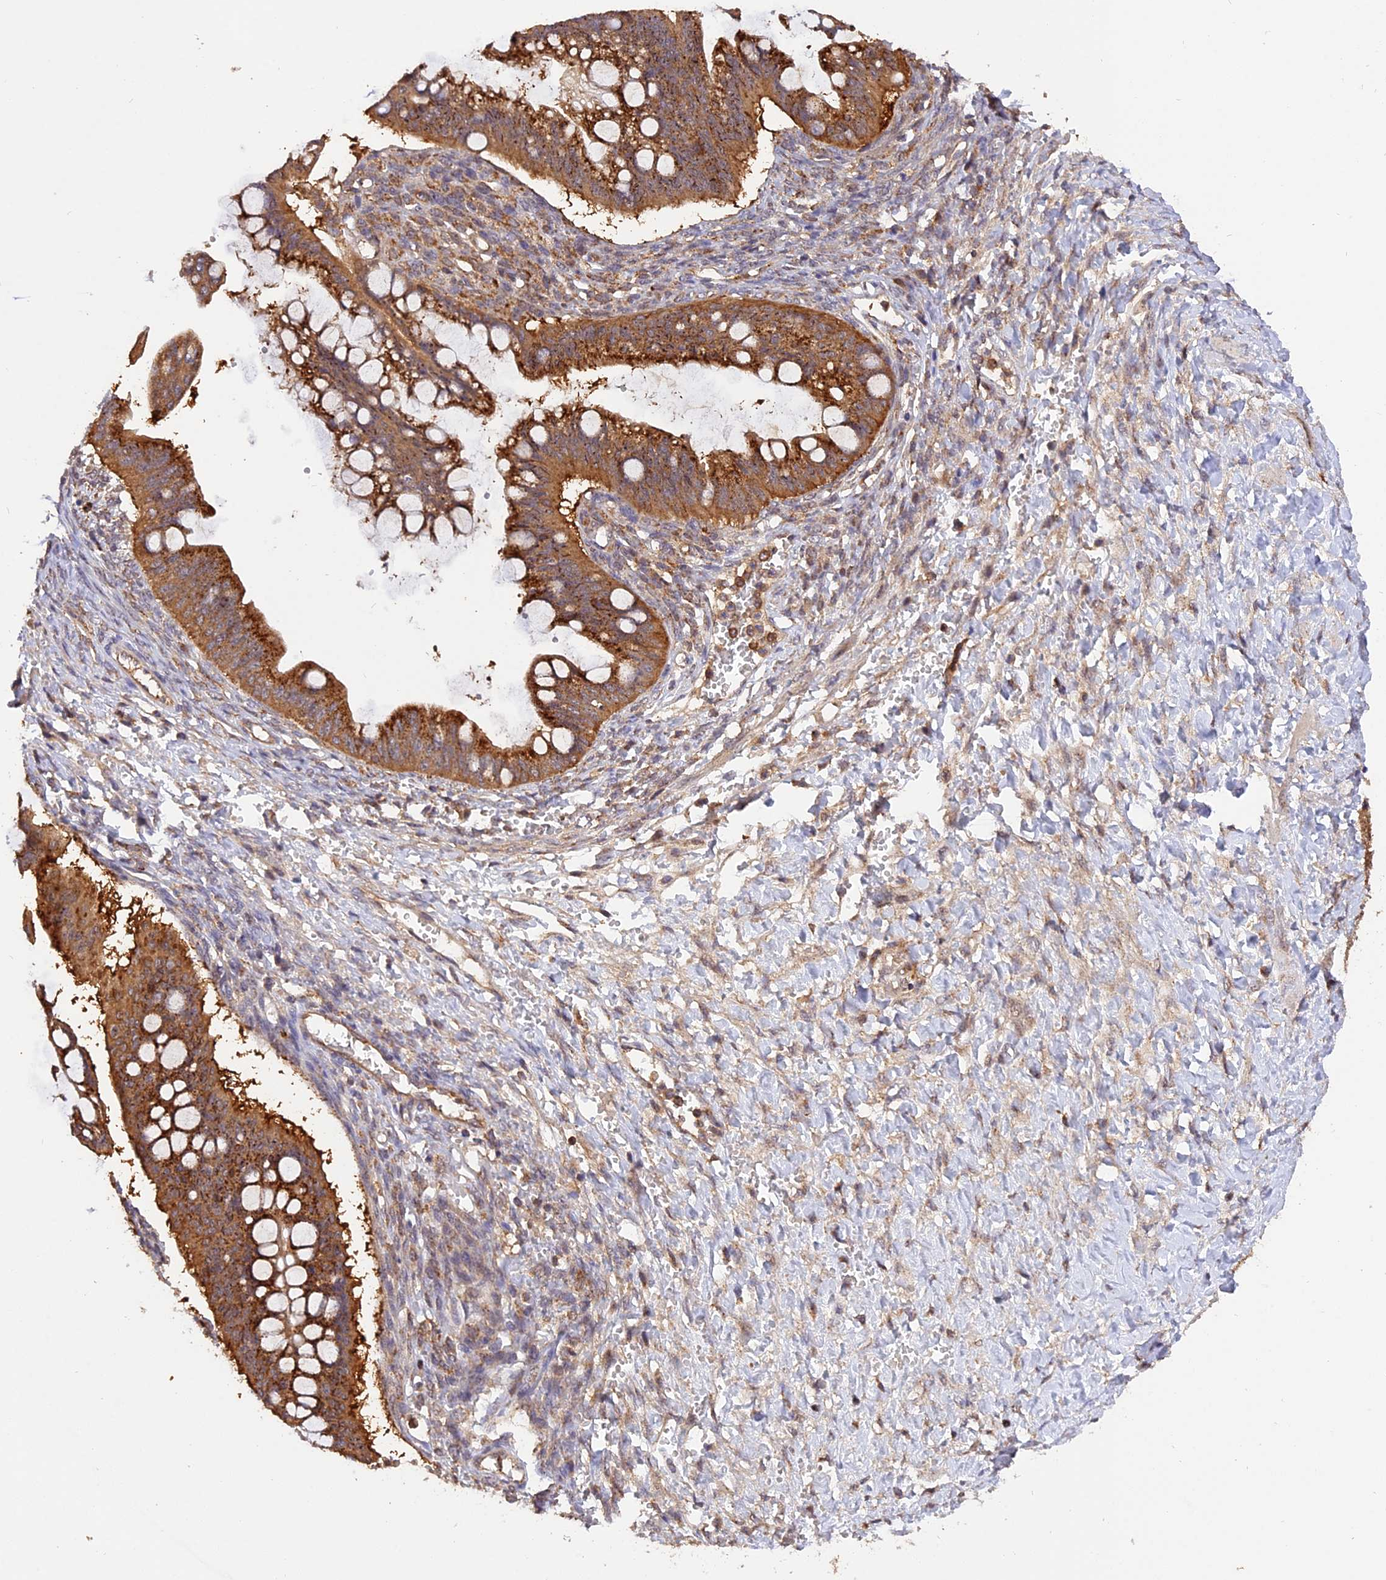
{"staining": {"intensity": "moderate", "quantity": ">75%", "location": "cytoplasmic/membranous"}, "tissue": "ovarian cancer", "cell_type": "Tumor cells", "image_type": "cancer", "snomed": [{"axis": "morphology", "description": "Cystadenocarcinoma, mucinous, NOS"}, {"axis": "topography", "description": "Ovary"}], "caption": "Ovarian mucinous cystadenocarcinoma stained with a brown dye exhibits moderate cytoplasmic/membranous positive positivity in about >75% of tumor cells.", "gene": "PEX3", "patient": {"sex": "female", "age": 73}}